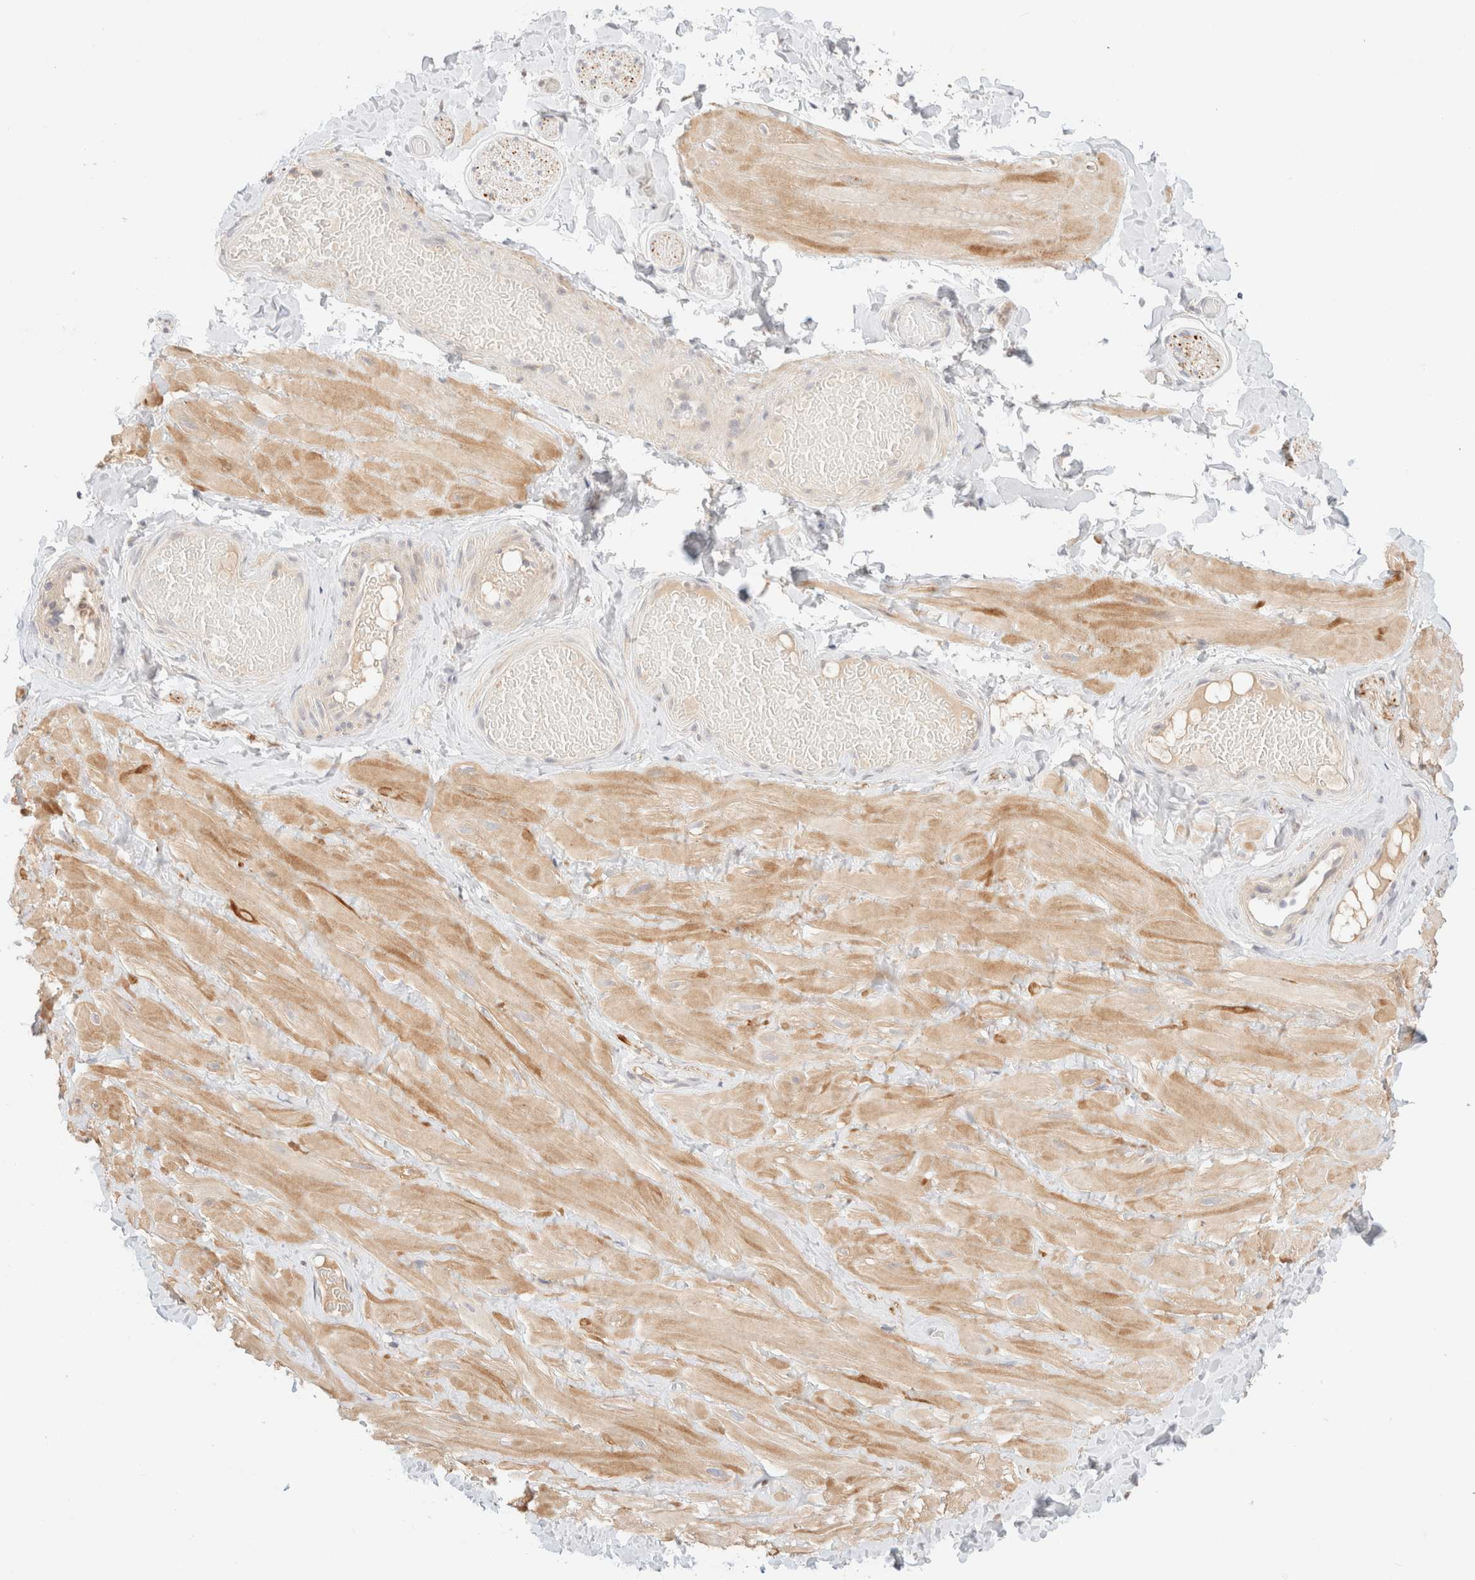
{"staining": {"intensity": "negative", "quantity": "none", "location": "none"}, "tissue": "adipose tissue", "cell_type": "Adipocytes", "image_type": "normal", "snomed": [{"axis": "morphology", "description": "Normal tissue, NOS"}, {"axis": "topography", "description": "Adipose tissue"}, {"axis": "topography", "description": "Vascular tissue"}, {"axis": "topography", "description": "Peripheral nerve tissue"}], "caption": "The micrograph exhibits no significant positivity in adipocytes of adipose tissue. The staining is performed using DAB brown chromogen with nuclei counter-stained in using hematoxylin.", "gene": "SNTB1", "patient": {"sex": "male", "age": 25}}